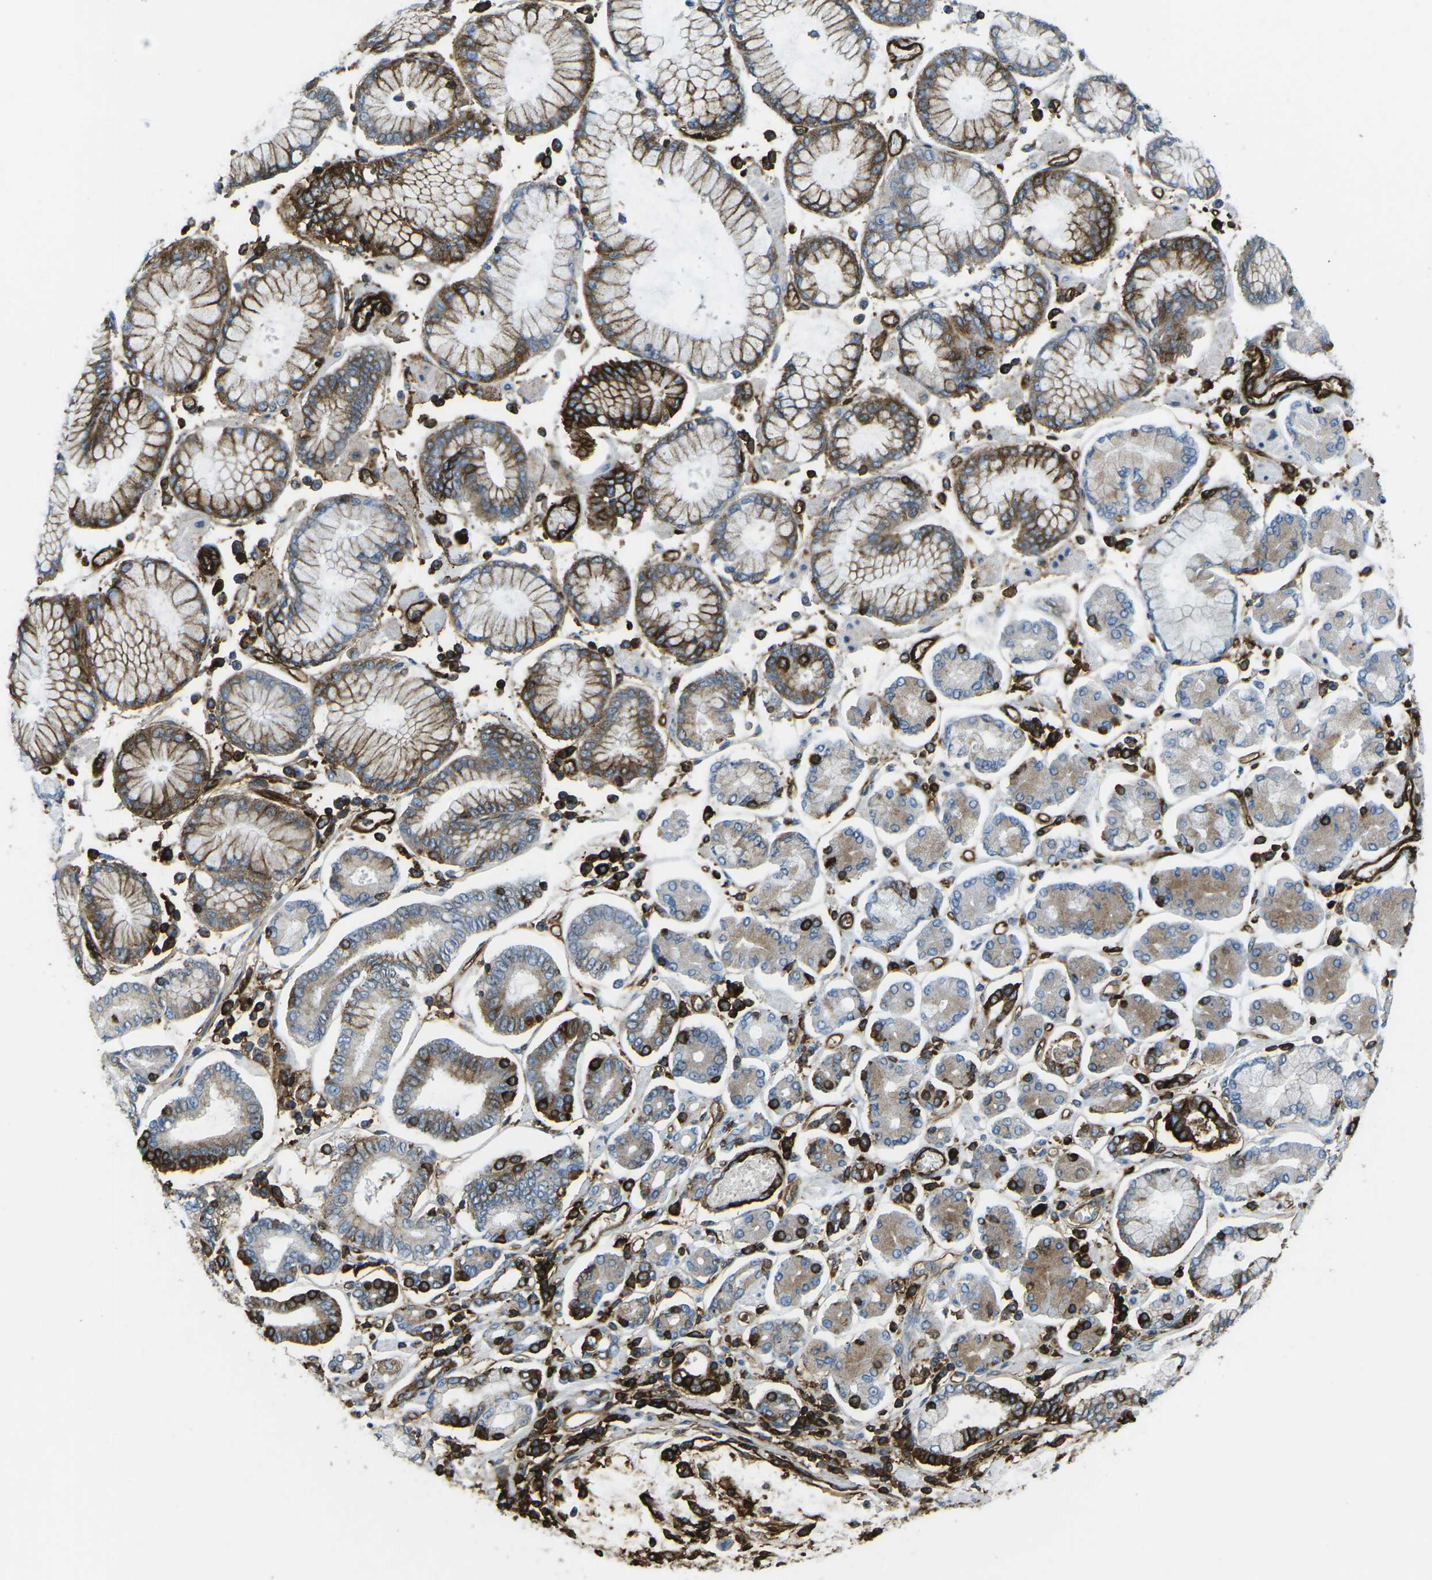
{"staining": {"intensity": "moderate", "quantity": "25%-75%", "location": "cytoplasmic/membranous"}, "tissue": "stomach cancer", "cell_type": "Tumor cells", "image_type": "cancer", "snomed": [{"axis": "morphology", "description": "Adenocarcinoma, NOS"}, {"axis": "topography", "description": "Stomach"}], "caption": "Immunohistochemistry image of adenocarcinoma (stomach) stained for a protein (brown), which shows medium levels of moderate cytoplasmic/membranous staining in about 25%-75% of tumor cells.", "gene": "HLA-B", "patient": {"sex": "male", "age": 76}}